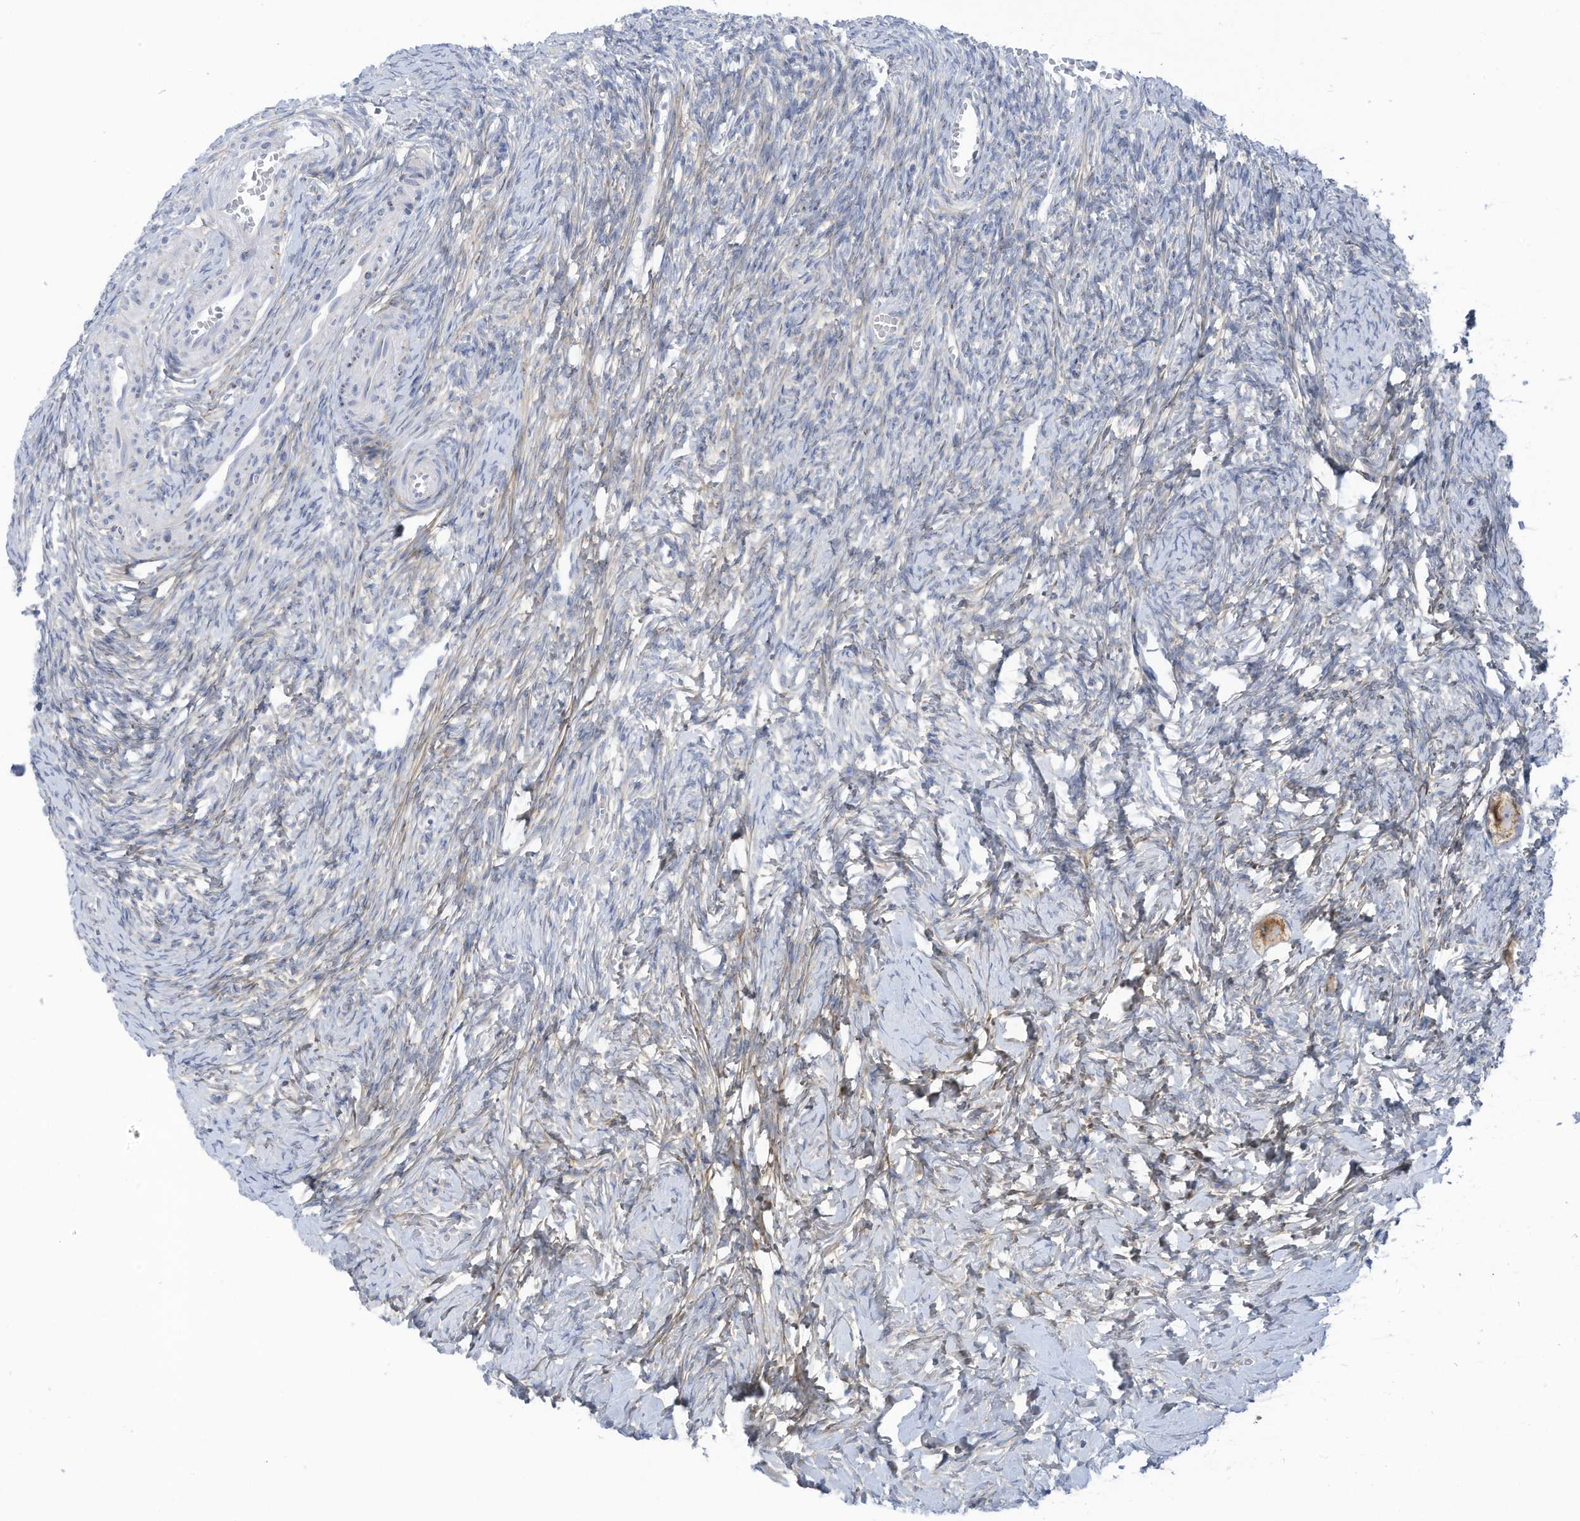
{"staining": {"intensity": "moderate", "quantity": ">75%", "location": "cytoplasmic/membranous"}, "tissue": "ovary", "cell_type": "Follicle cells", "image_type": "normal", "snomed": [{"axis": "morphology", "description": "Normal tissue, NOS"}, {"axis": "topography", "description": "Ovary"}], "caption": "IHC (DAB) staining of unremarkable human ovary displays moderate cytoplasmic/membranous protein positivity in approximately >75% of follicle cells. The staining was performed using DAB (3,3'-diaminobenzidine) to visualize the protein expression in brown, while the nuclei were stained in blue with hematoxylin (Magnification: 20x).", "gene": "TRMT2B", "patient": {"sex": "female", "age": 27}}